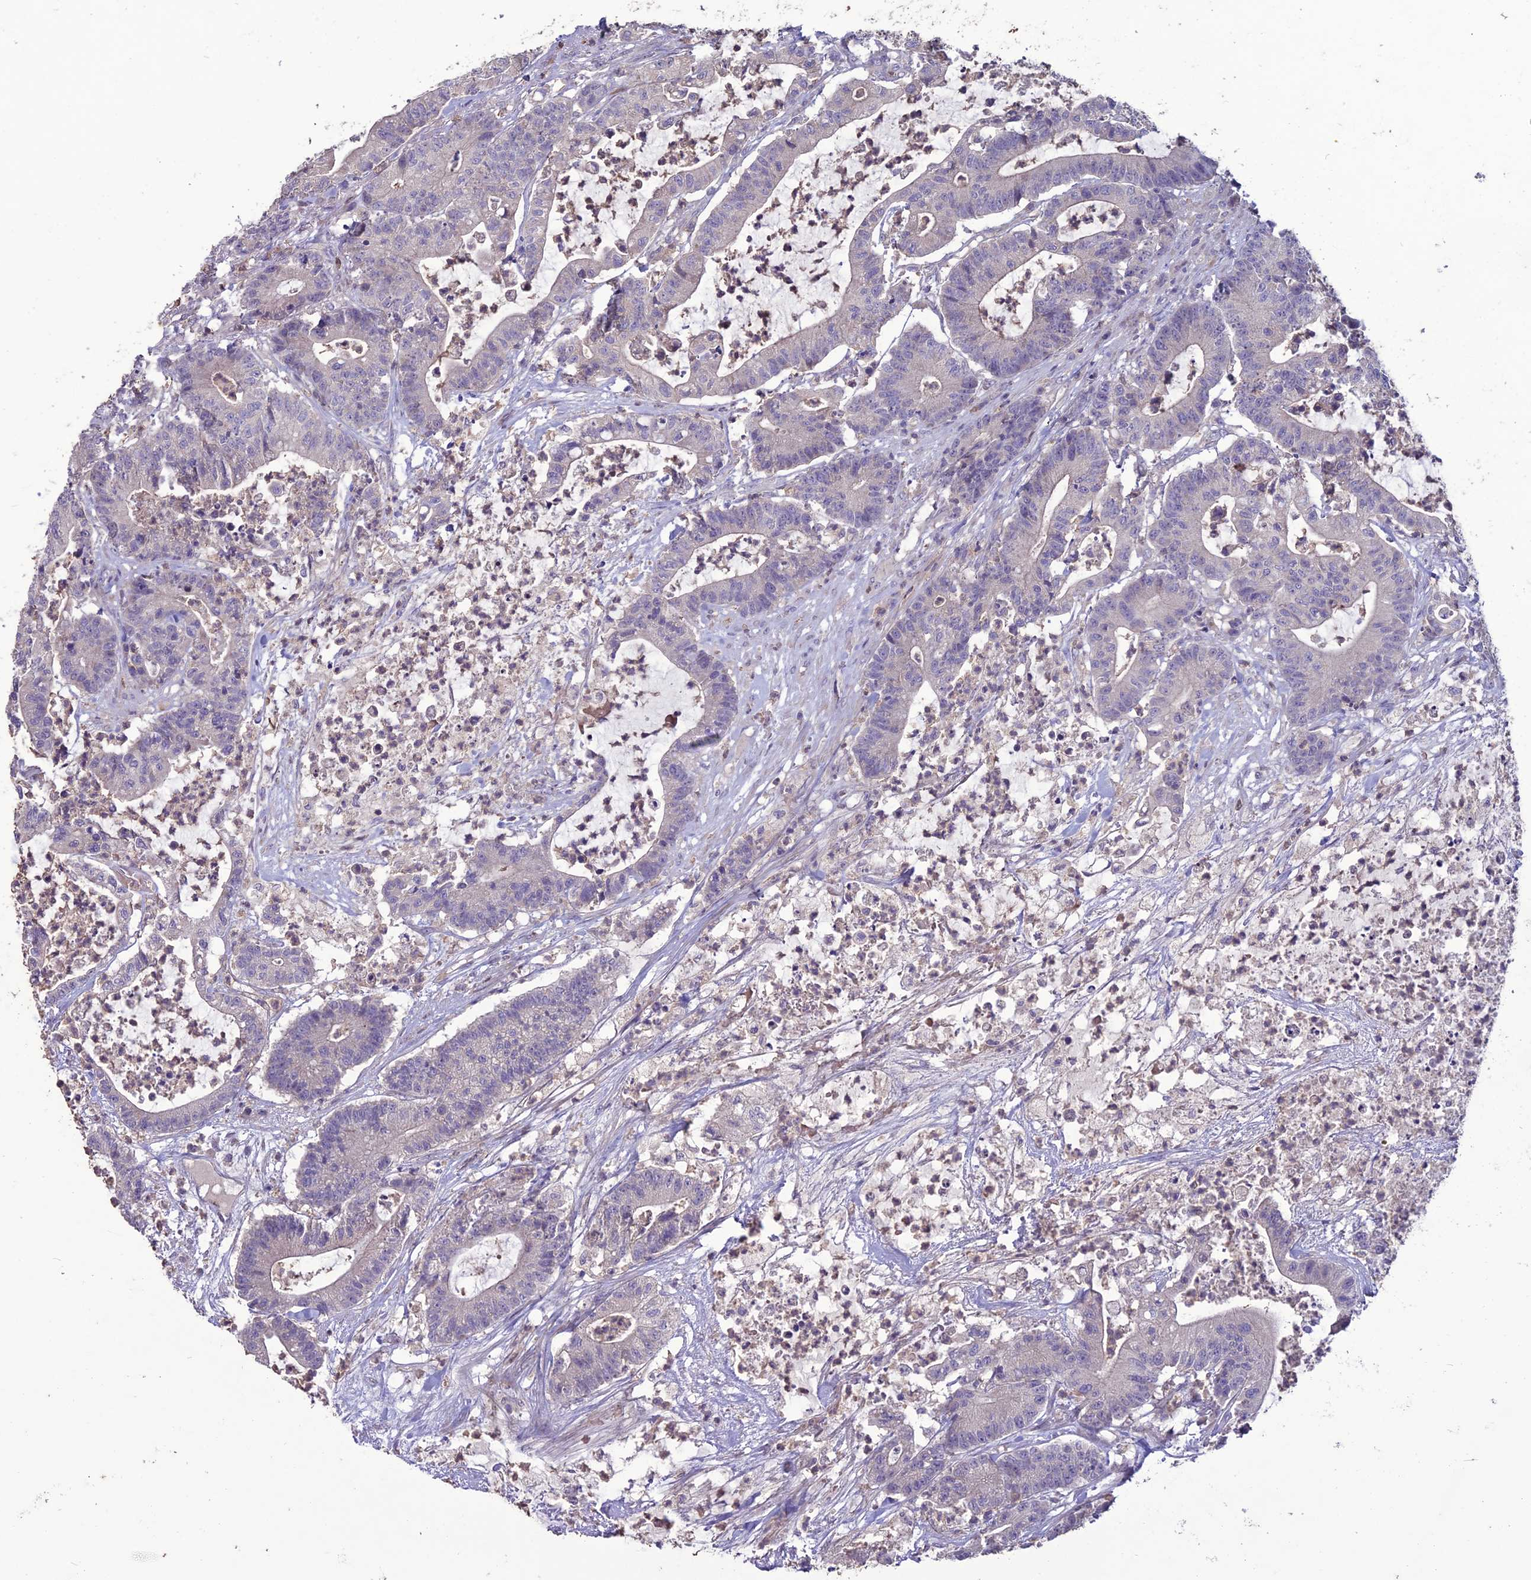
{"staining": {"intensity": "negative", "quantity": "none", "location": "none"}, "tissue": "colorectal cancer", "cell_type": "Tumor cells", "image_type": "cancer", "snomed": [{"axis": "morphology", "description": "Adenocarcinoma, NOS"}, {"axis": "topography", "description": "Colon"}], "caption": "This photomicrograph is of adenocarcinoma (colorectal) stained with immunohistochemistry (IHC) to label a protein in brown with the nuclei are counter-stained blue. There is no expression in tumor cells.", "gene": "C2orf76", "patient": {"sex": "female", "age": 84}}